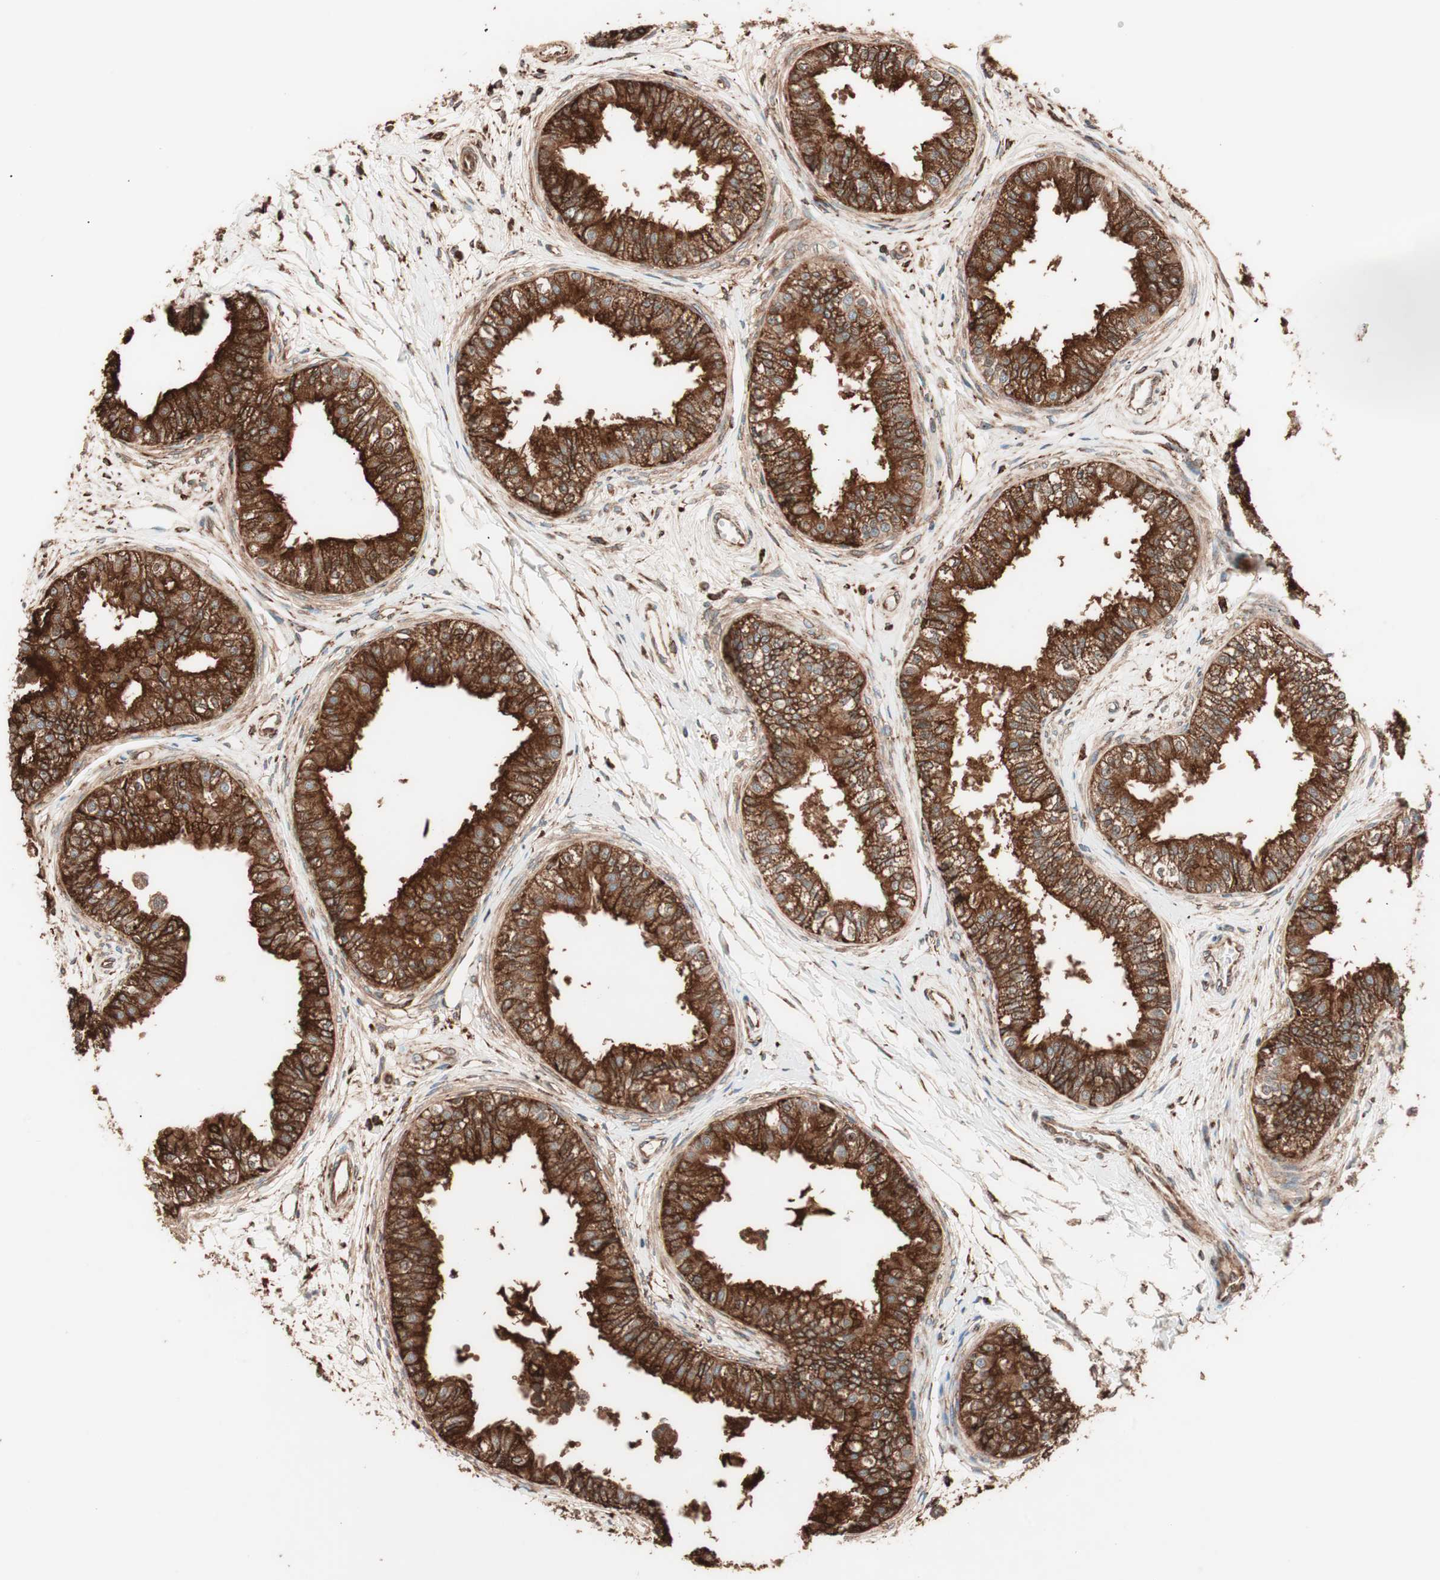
{"staining": {"intensity": "strong", "quantity": ">75%", "location": "cytoplasmic/membranous"}, "tissue": "epididymis", "cell_type": "Glandular cells", "image_type": "normal", "snomed": [{"axis": "morphology", "description": "Normal tissue, NOS"}, {"axis": "morphology", "description": "Adenocarcinoma, metastatic, NOS"}, {"axis": "topography", "description": "Testis"}, {"axis": "topography", "description": "Epididymis"}], "caption": "Glandular cells reveal high levels of strong cytoplasmic/membranous expression in about >75% of cells in normal human epididymis. (IHC, brightfield microscopy, high magnification).", "gene": "VEGFA", "patient": {"sex": "male", "age": 26}}